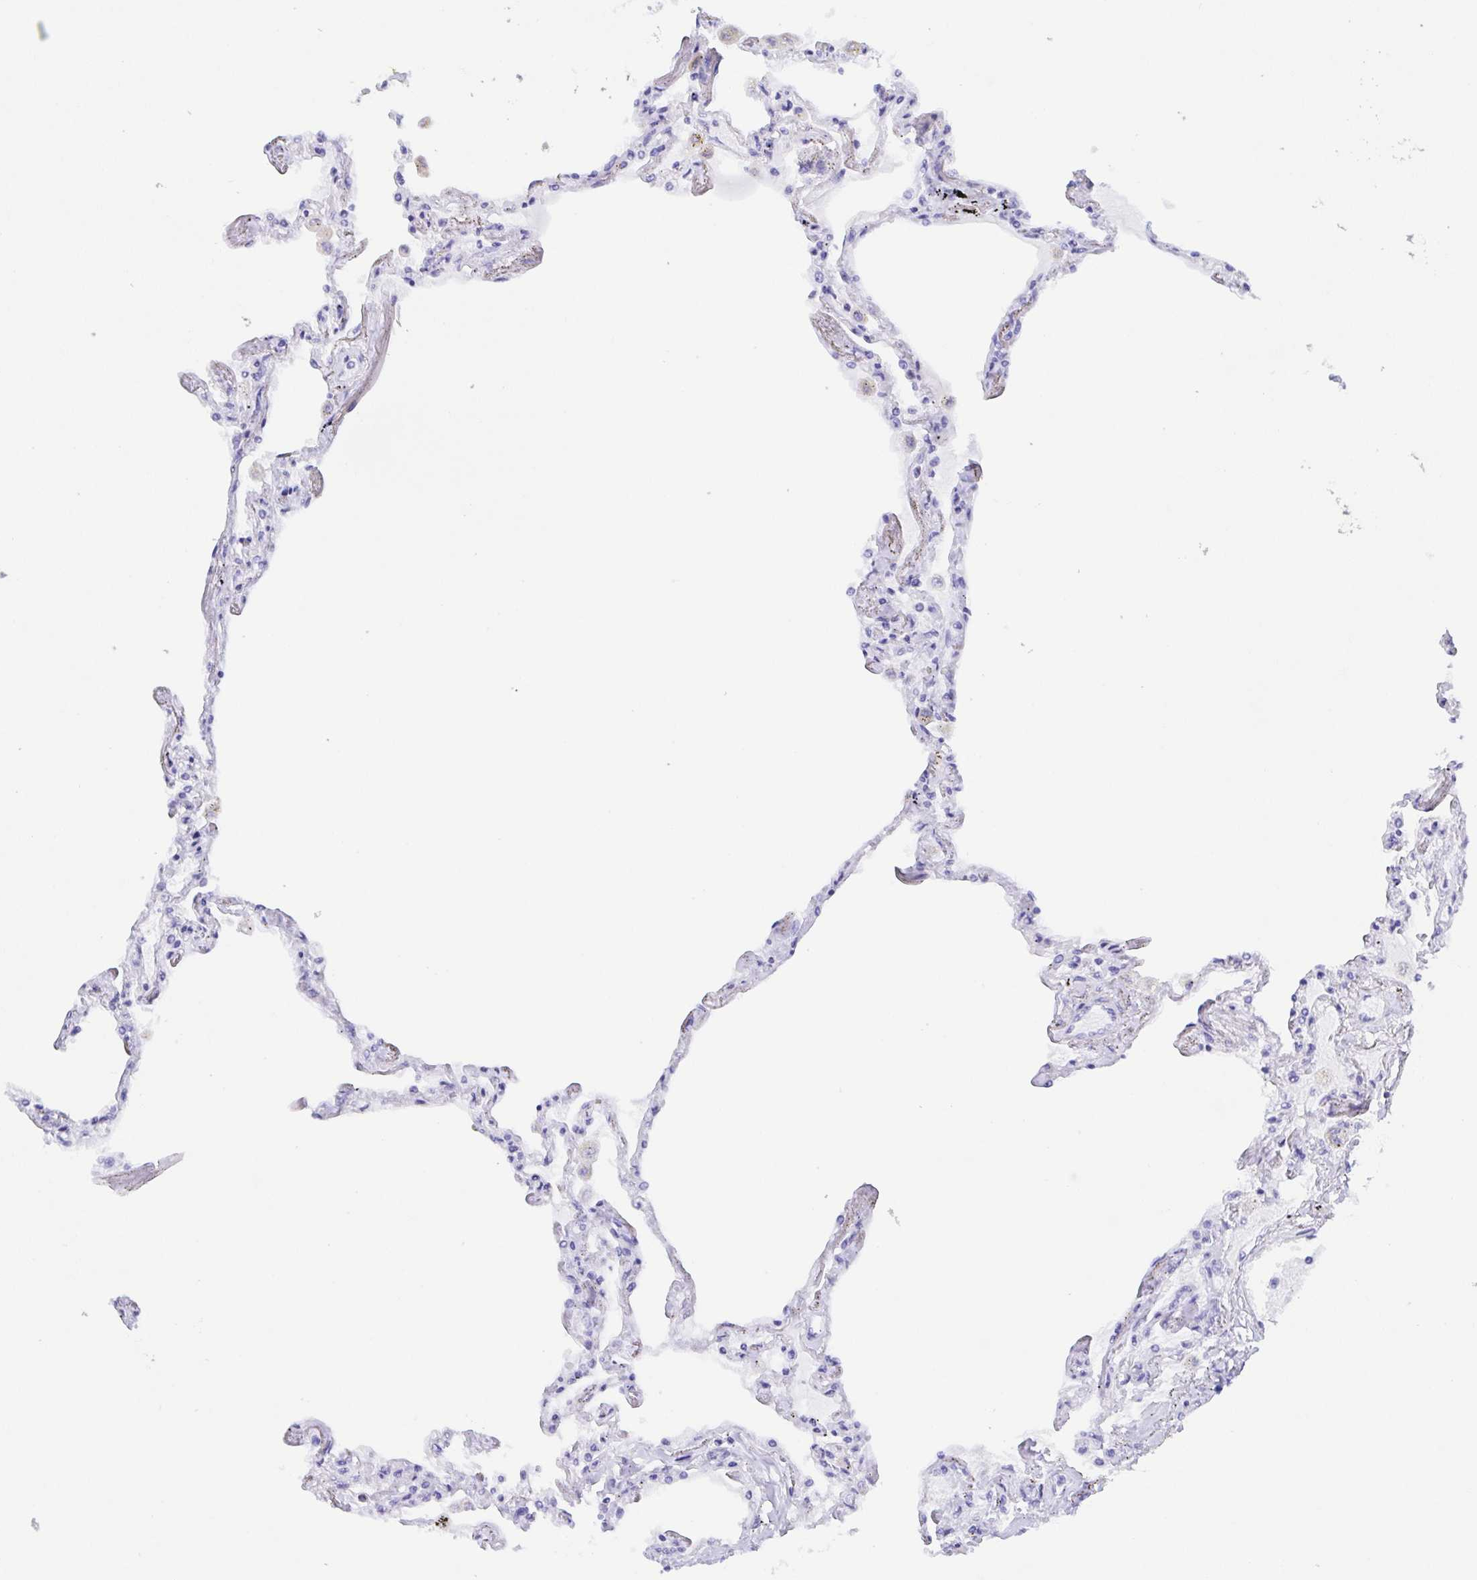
{"staining": {"intensity": "negative", "quantity": "none", "location": "none"}, "tissue": "lung", "cell_type": "Alveolar cells", "image_type": "normal", "snomed": [{"axis": "morphology", "description": "Normal tissue, NOS"}, {"axis": "morphology", "description": "Adenocarcinoma, NOS"}, {"axis": "topography", "description": "Cartilage tissue"}, {"axis": "topography", "description": "Lung"}], "caption": "DAB immunohistochemical staining of normal human lung demonstrates no significant positivity in alveolar cells. The staining is performed using DAB (3,3'-diaminobenzidine) brown chromogen with nuclei counter-stained in using hematoxylin.", "gene": "MUCL3", "patient": {"sex": "female", "age": 67}}